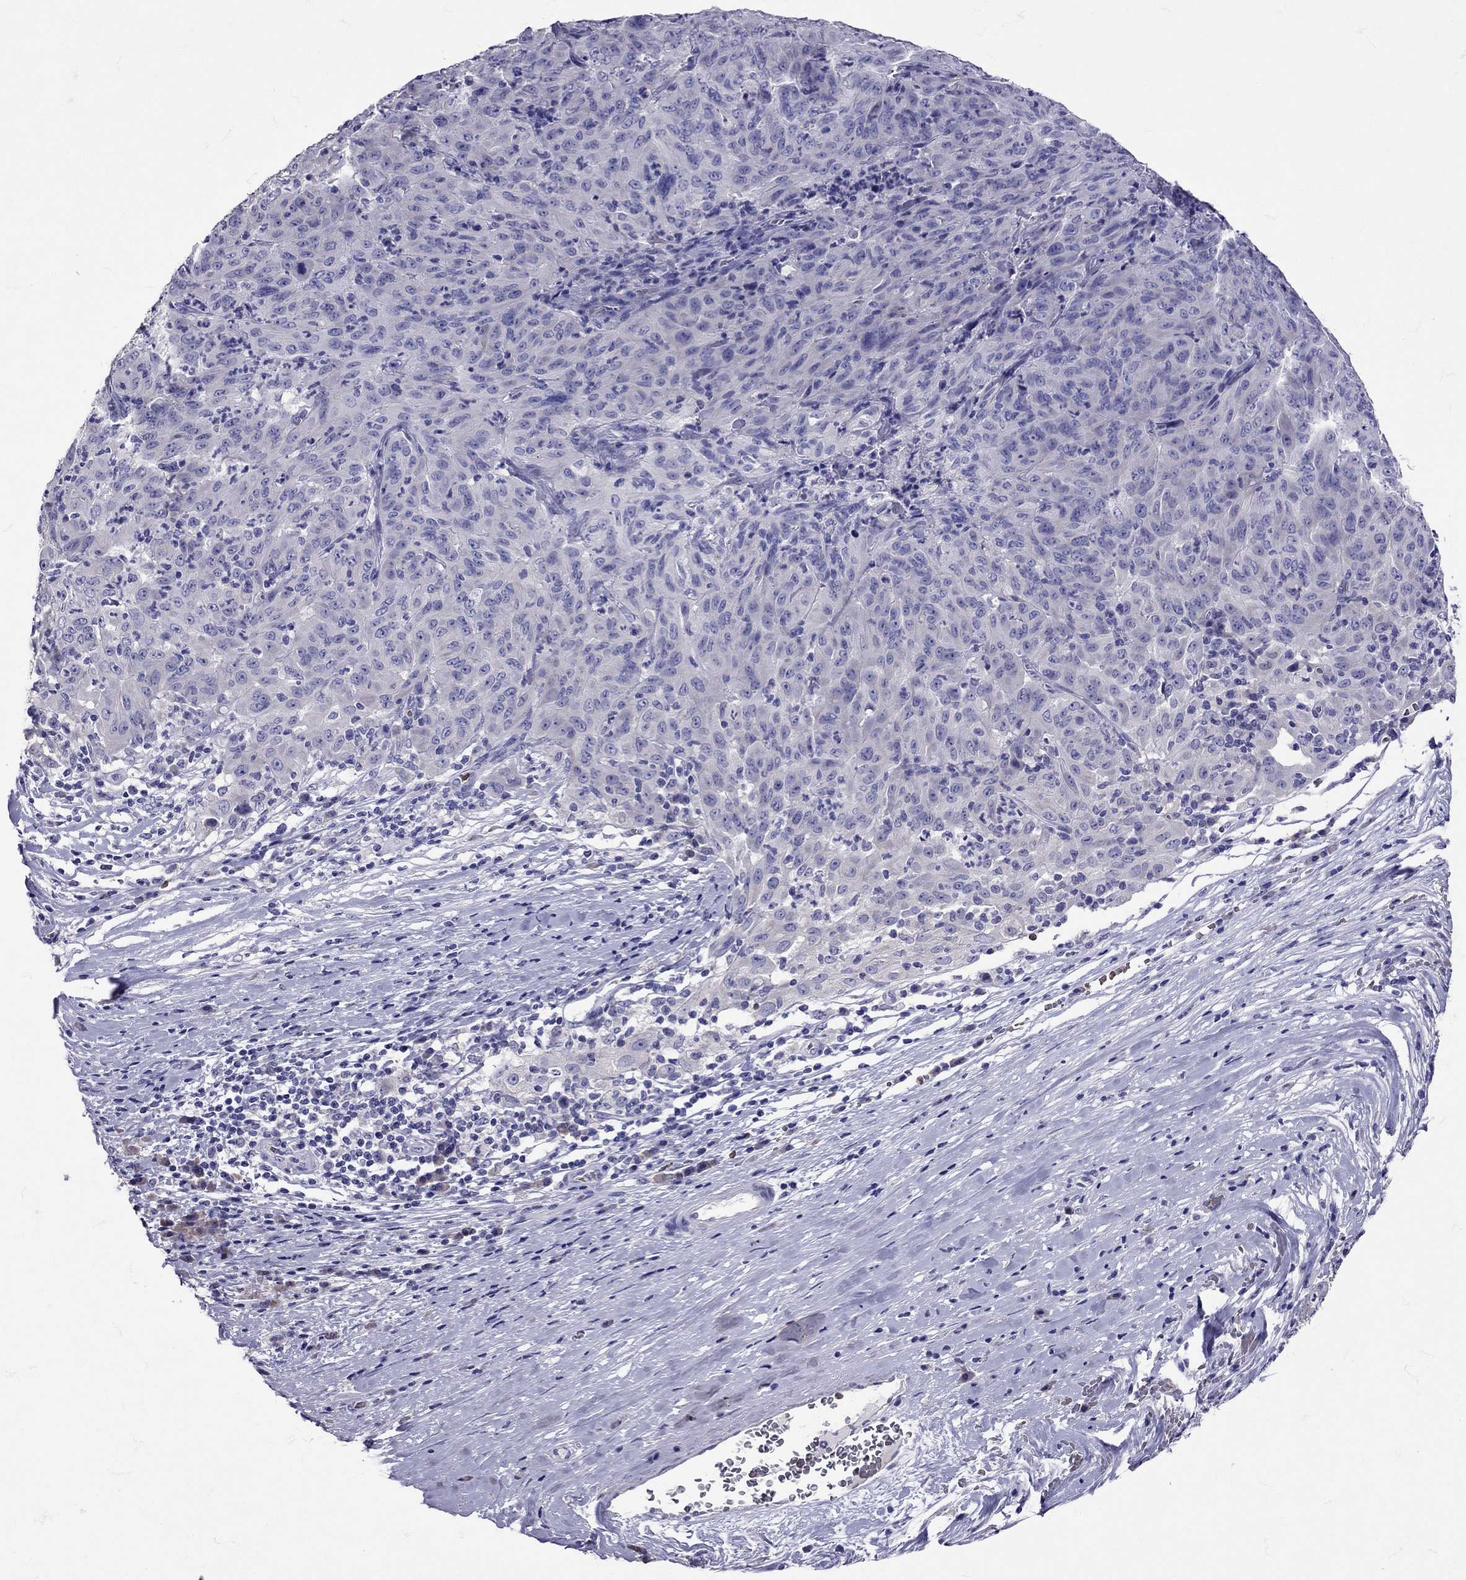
{"staining": {"intensity": "negative", "quantity": "none", "location": "none"}, "tissue": "pancreatic cancer", "cell_type": "Tumor cells", "image_type": "cancer", "snomed": [{"axis": "morphology", "description": "Adenocarcinoma, NOS"}, {"axis": "topography", "description": "Pancreas"}], "caption": "The histopathology image demonstrates no staining of tumor cells in pancreatic adenocarcinoma.", "gene": "TBR1", "patient": {"sex": "male", "age": 63}}